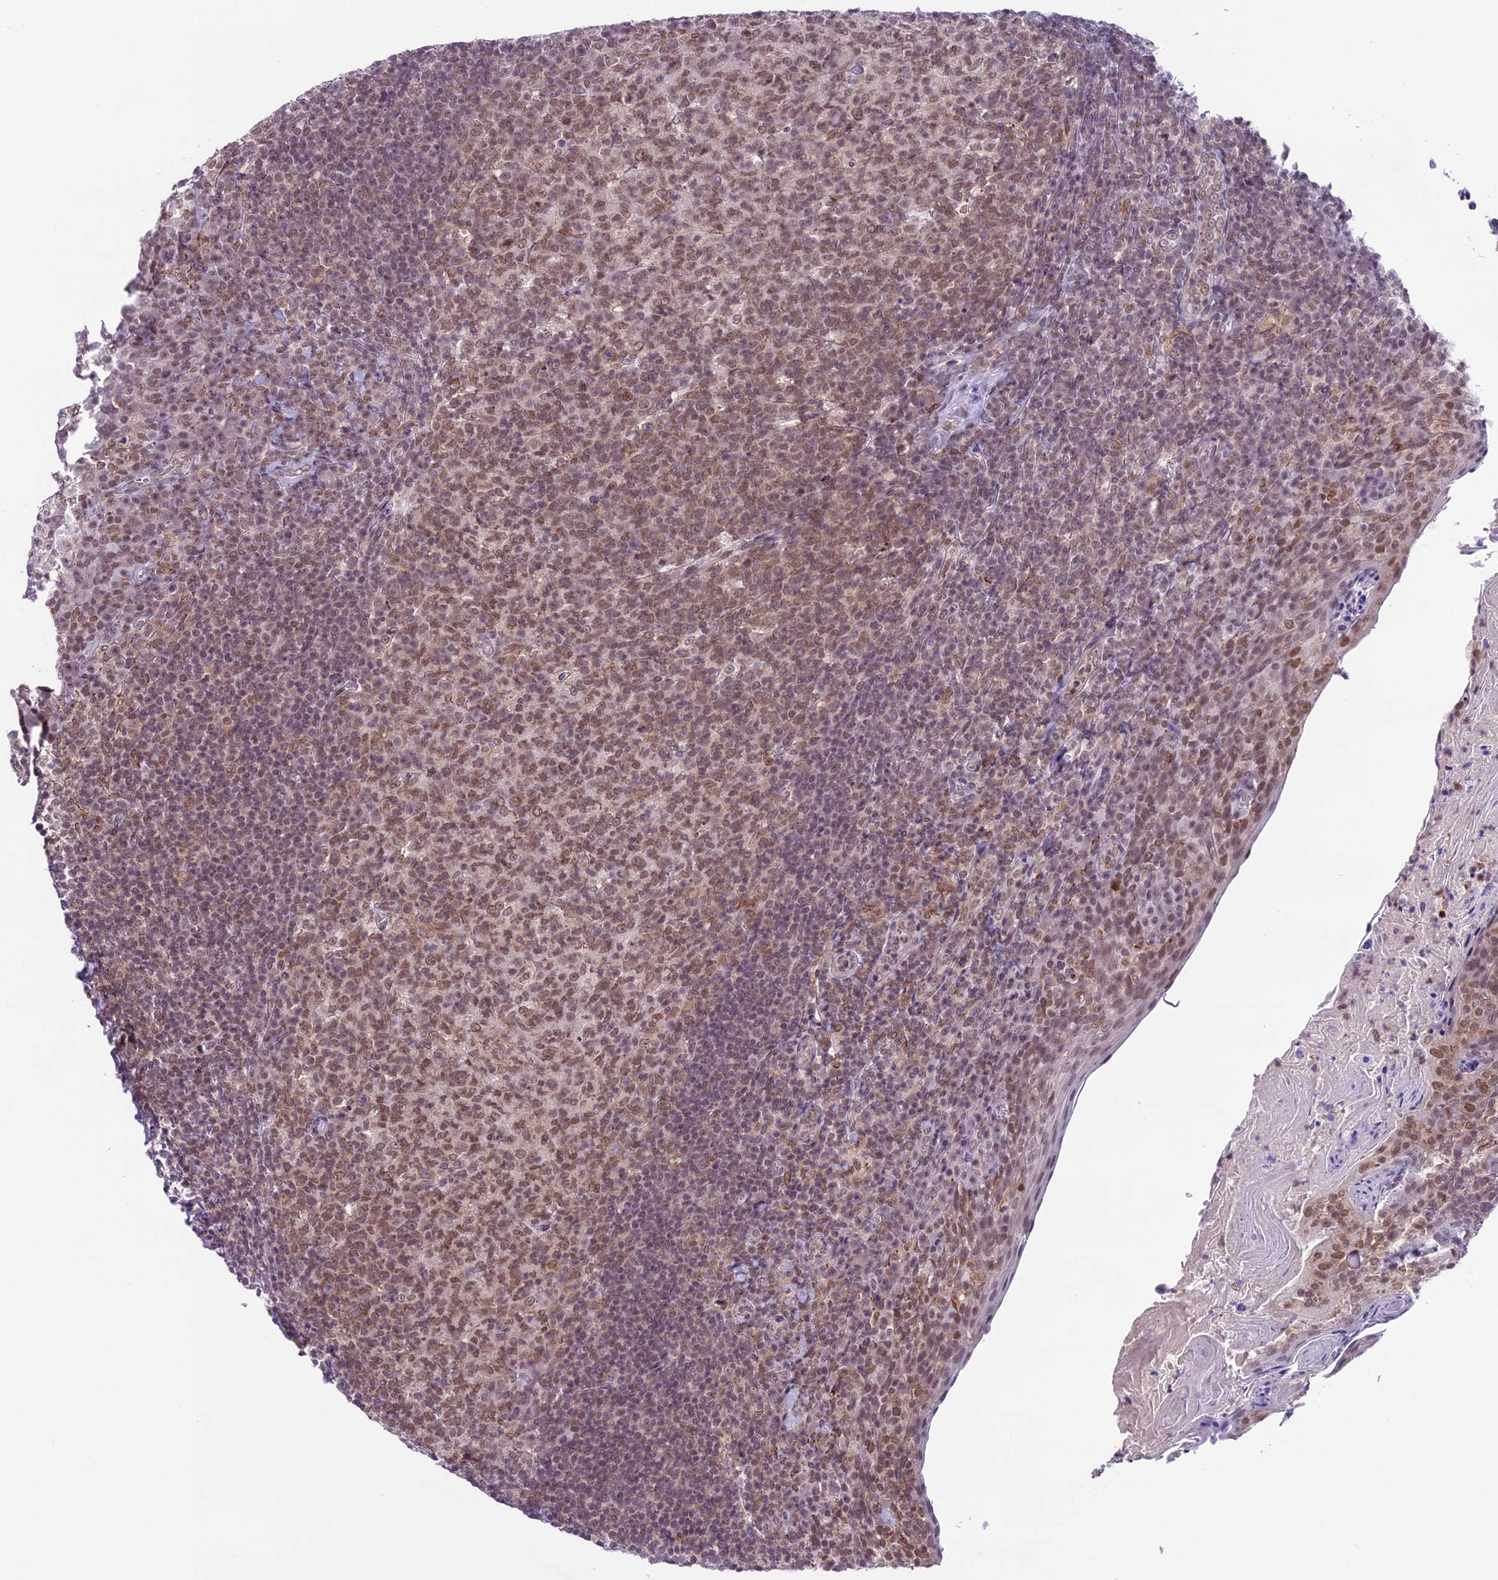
{"staining": {"intensity": "moderate", "quantity": ">75%", "location": "nuclear"}, "tissue": "tonsil", "cell_type": "Germinal center cells", "image_type": "normal", "snomed": [{"axis": "morphology", "description": "Normal tissue, NOS"}, {"axis": "topography", "description": "Tonsil"}], "caption": "Protein staining of unremarkable tonsil demonstrates moderate nuclear expression in approximately >75% of germinal center cells. Using DAB (brown) and hematoxylin (blue) stains, captured at high magnification using brightfield microscopy.", "gene": "SHKBP1", "patient": {"sex": "female", "age": 10}}